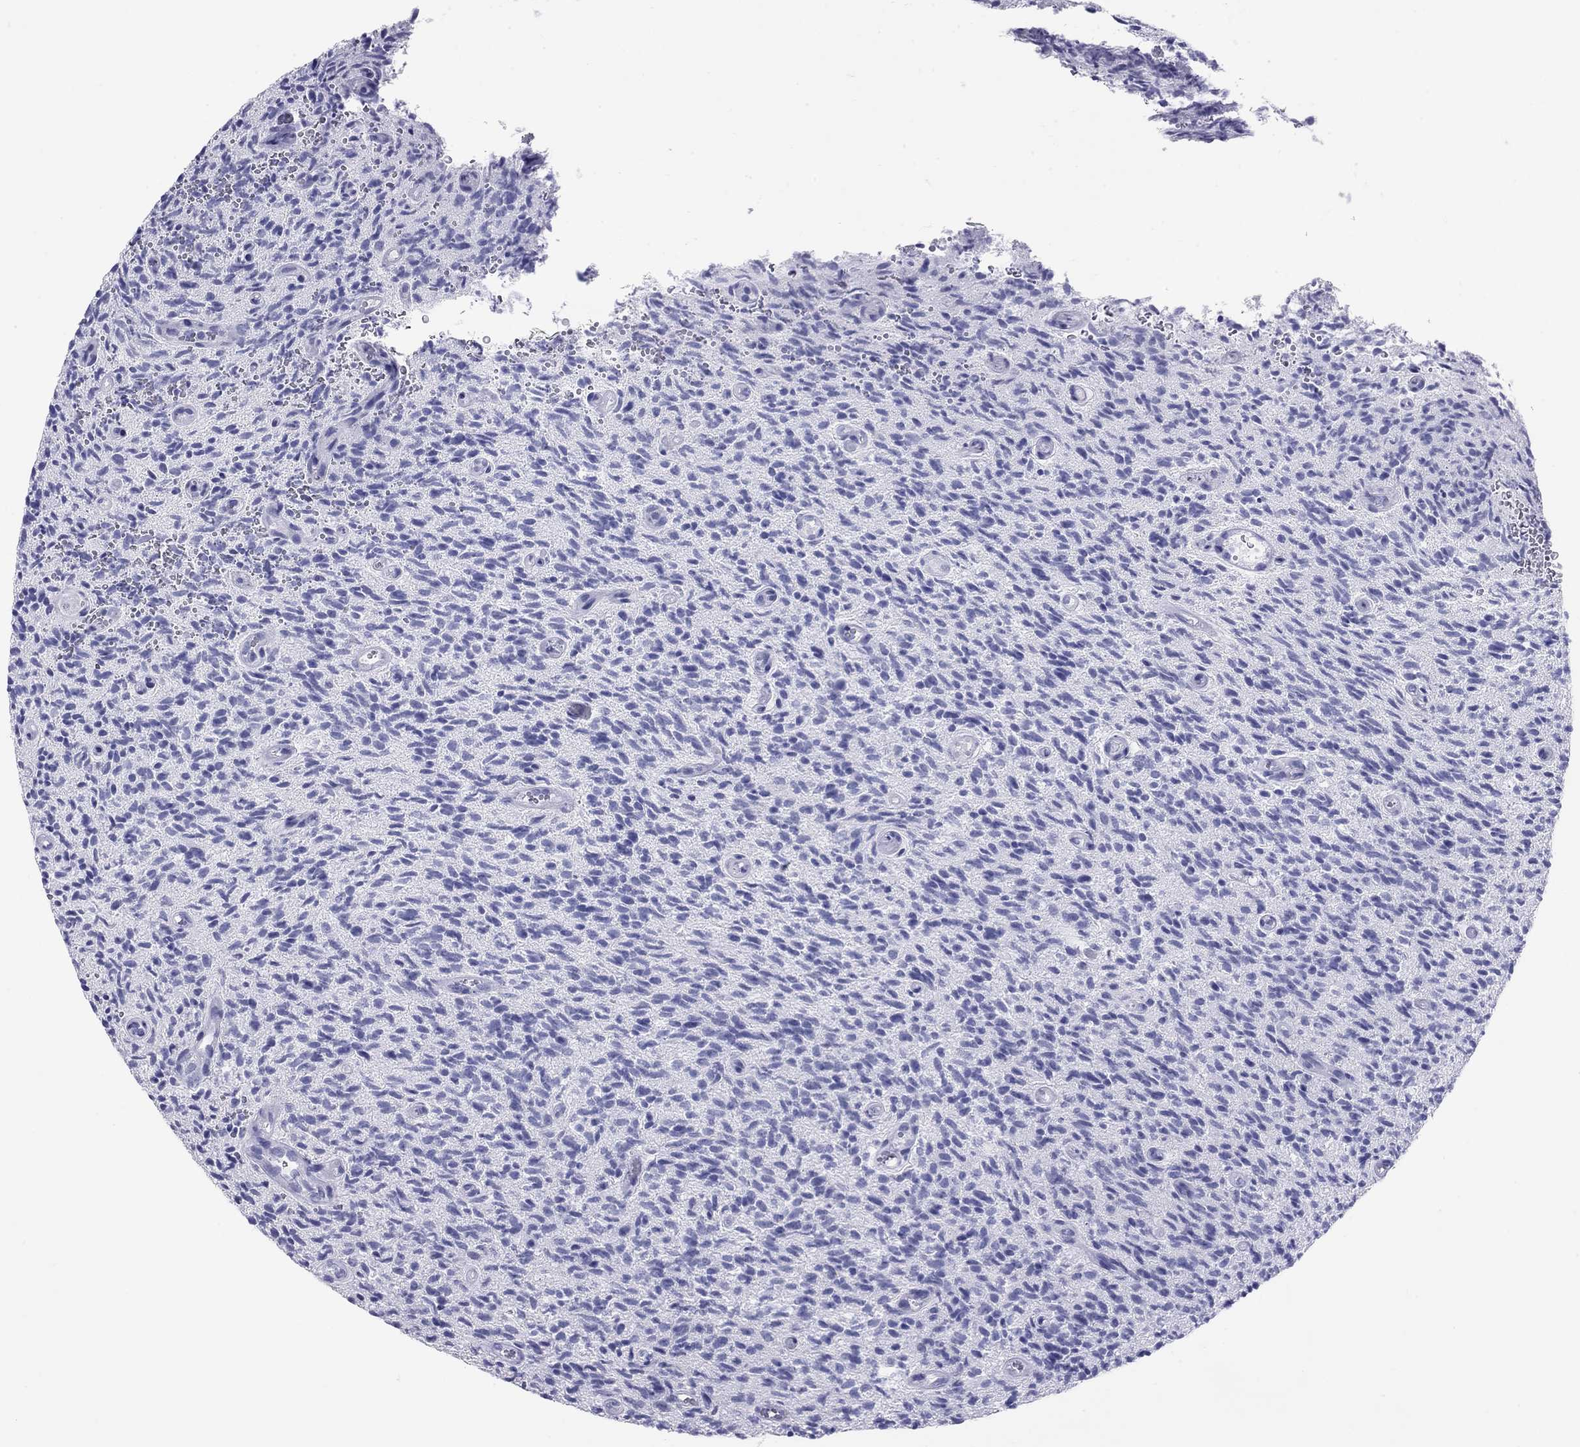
{"staining": {"intensity": "negative", "quantity": "none", "location": "none"}, "tissue": "glioma", "cell_type": "Tumor cells", "image_type": "cancer", "snomed": [{"axis": "morphology", "description": "Glioma, malignant, High grade"}, {"axis": "topography", "description": "Brain"}], "caption": "High power microscopy micrograph of an IHC histopathology image of malignant glioma (high-grade), revealing no significant positivity in tumor cells.", "gene": "DPY19L2", "patient": {"sex": "male", "age": 64}}